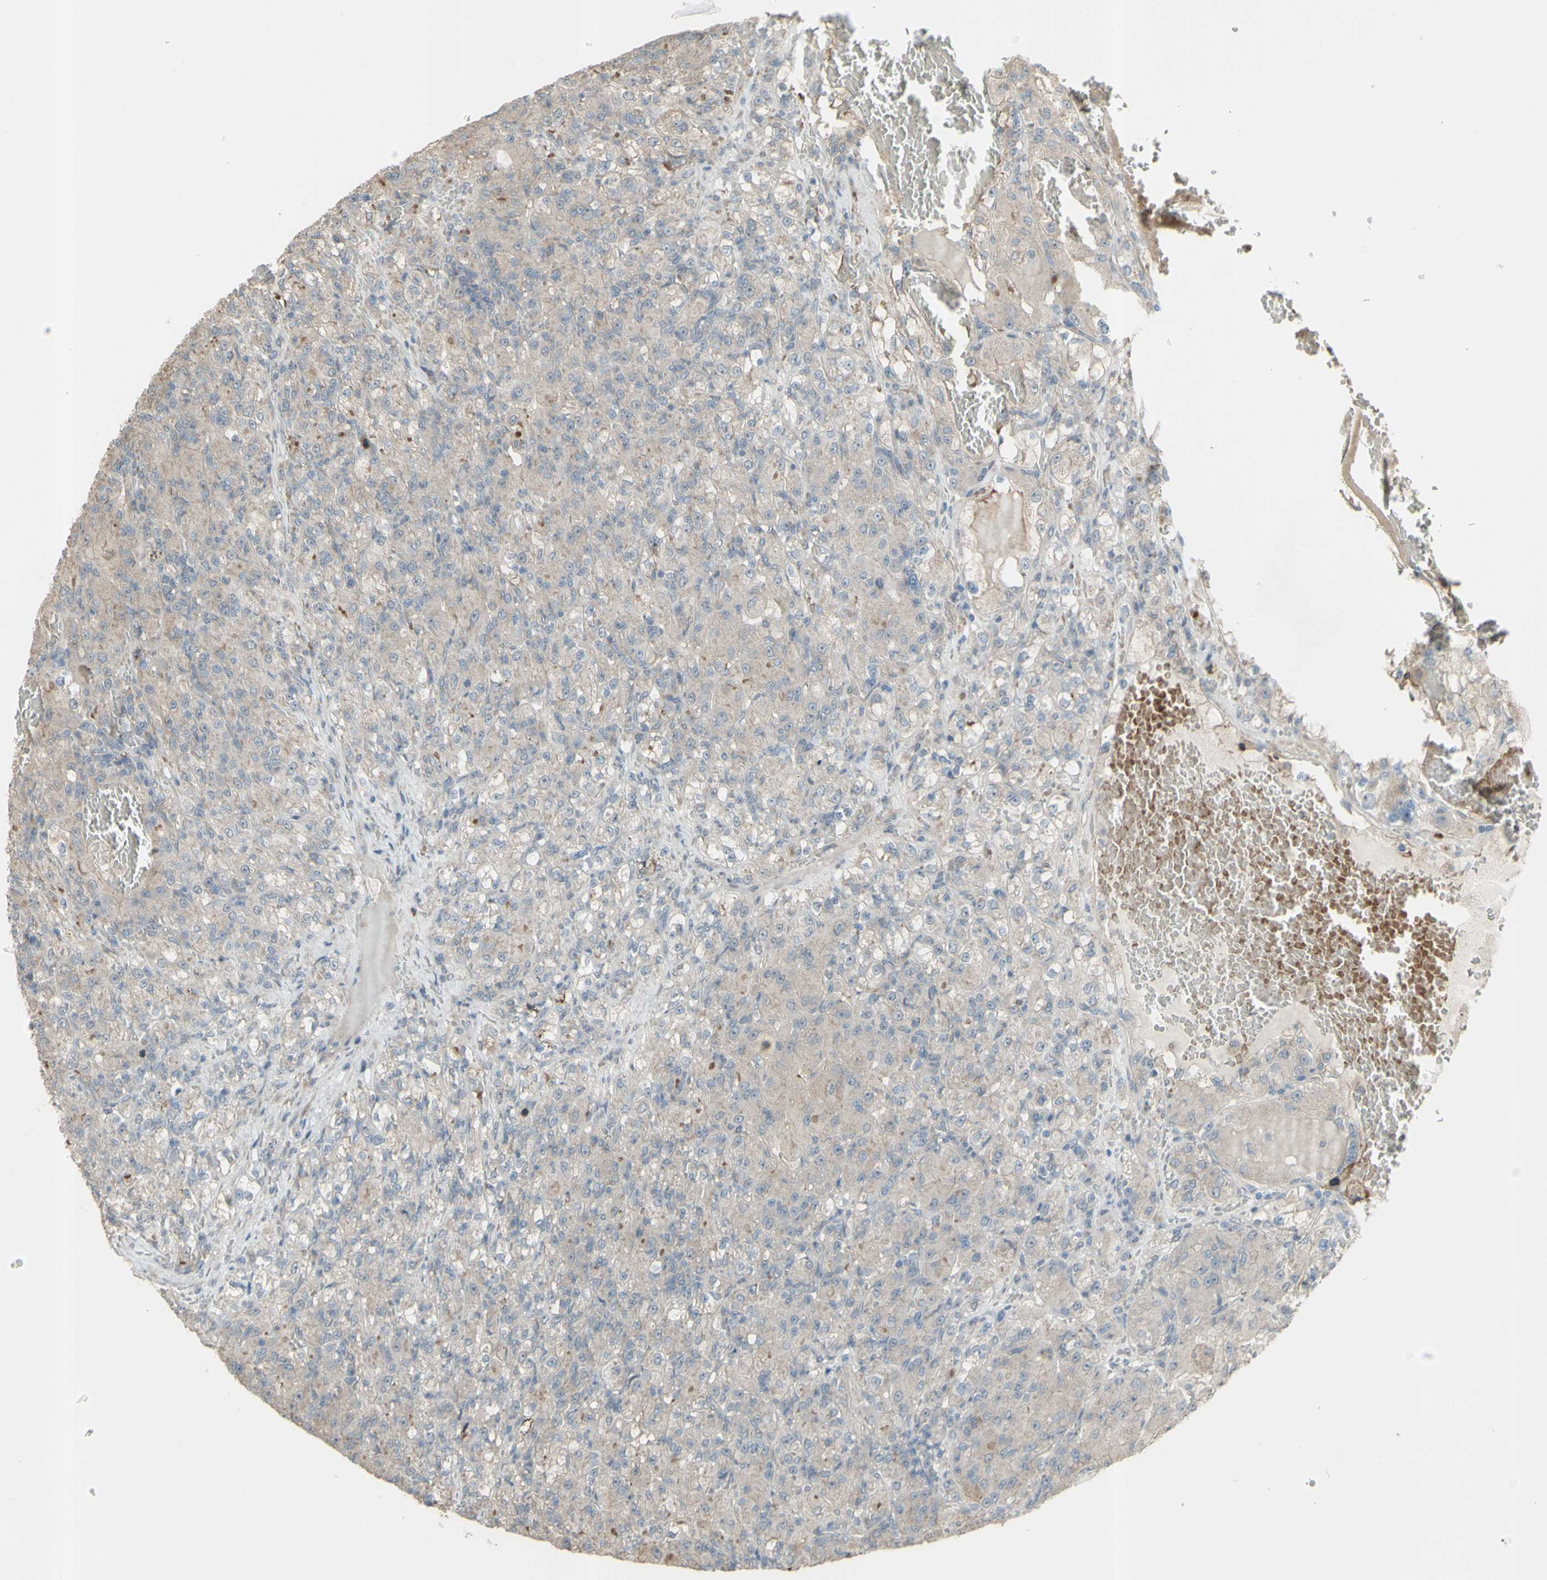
{"staining": {"intensity": "weak", "quantity": ">75%", "location": "cytoplasmic/membranous"}, "tissue": "renal cancer", "cell_type": "Tumor cells", "image_type": "cancer", "snomed": [{"axis": "morphology", "description": "Adenocarcinoma, NOS"}, {"axis": "topography", "description": "Kidney"}], "caption": "Immunohistochemical staining of human renal cancer (adenocarcinoma) reveals weak cytoplasmic/membranous protein staining in approximately >75% of tumor cells. (DAB (3,3'-diaminobenzidine) IHC with brightfield microscopy, high magnification).", "gene": "GRAMD1B", "patient": {"sex": "male", "age": 61}}